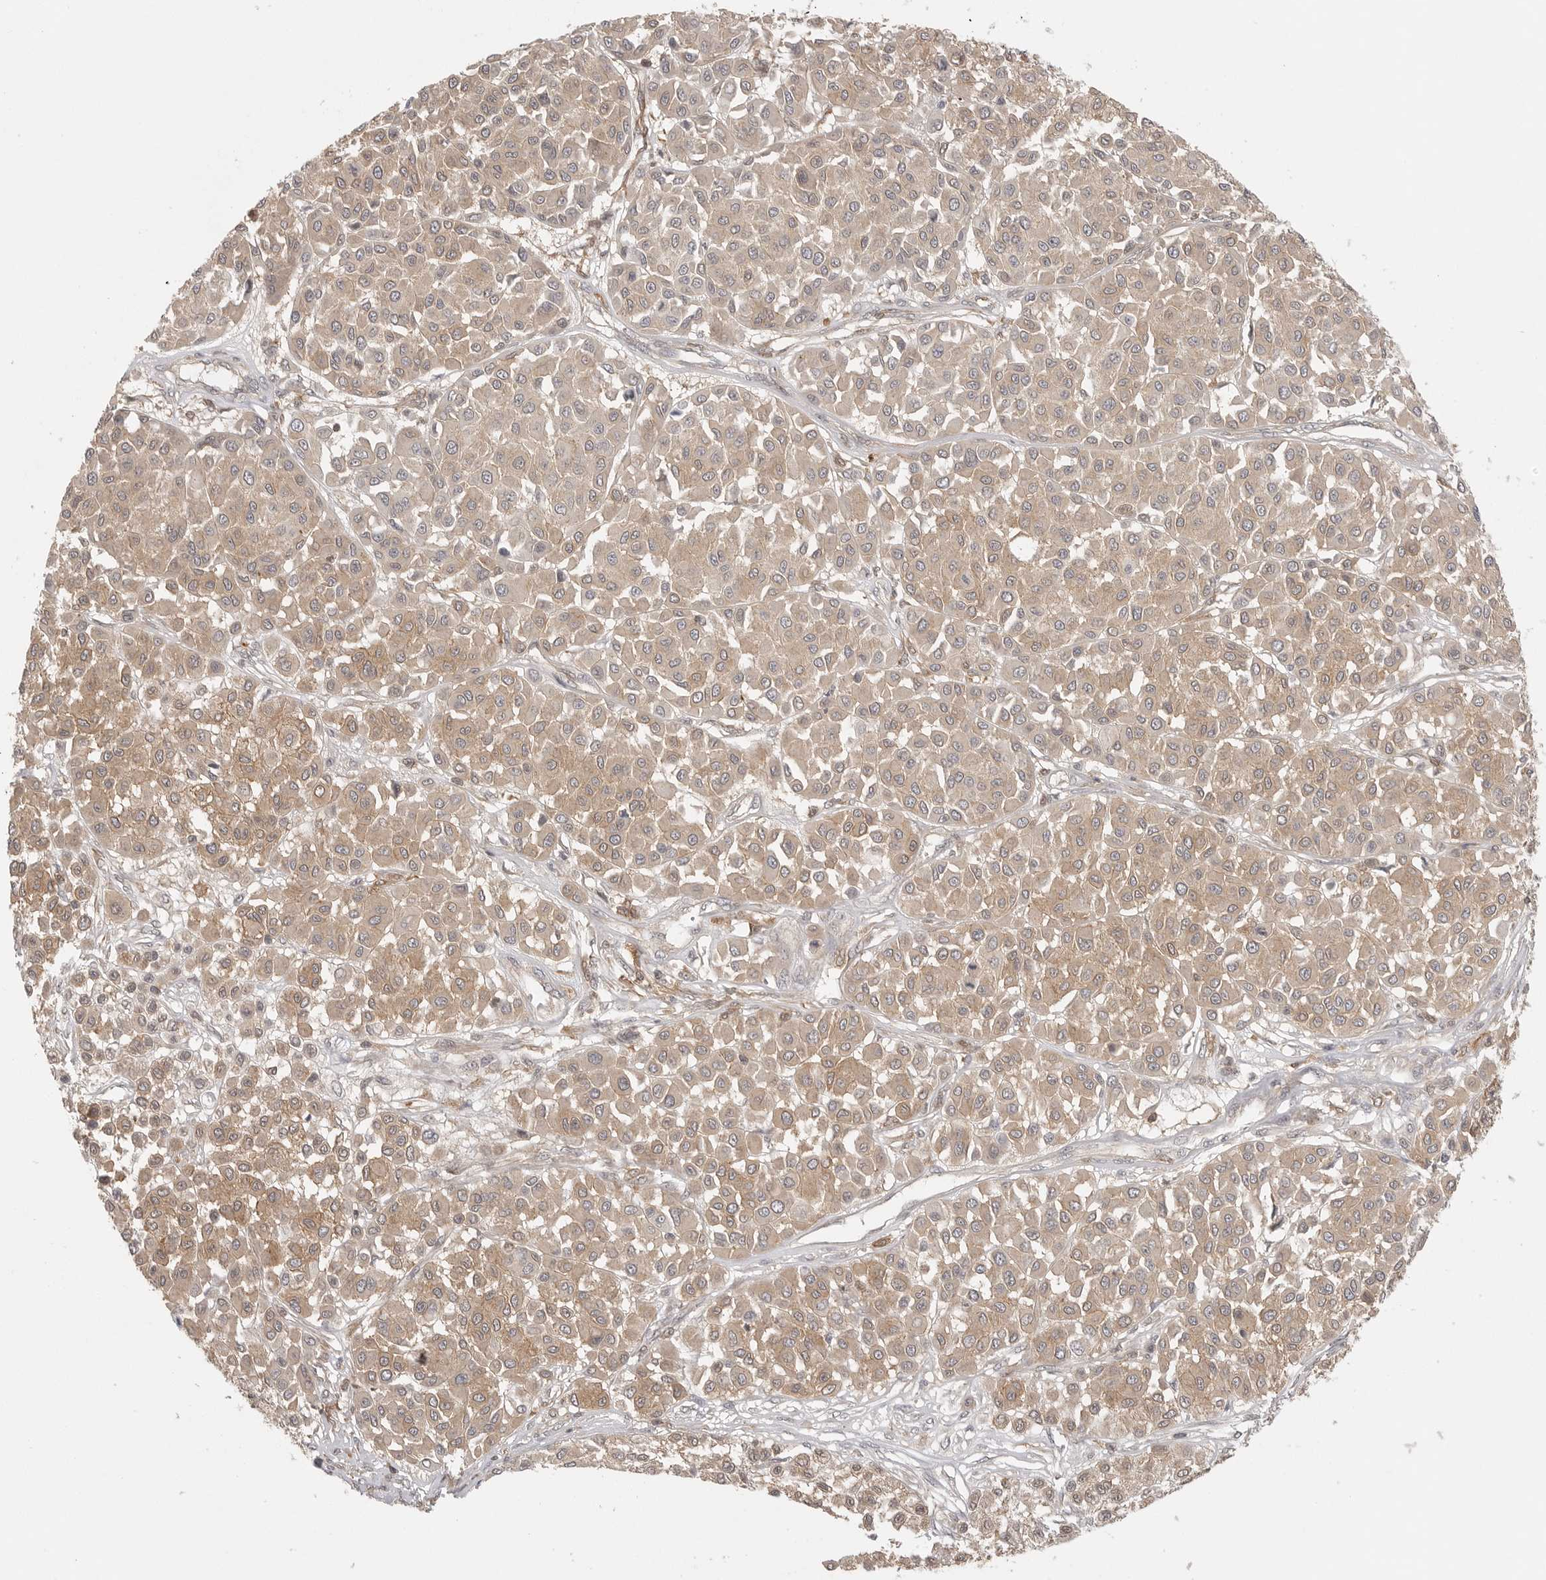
{"staining": {"intensity": "weak", "quantity": ">75%", "location": "cytoplasmic/membranous"}, "tissue": "melanoma", "cell_type": "Tumor cells", "image_type": "cancer", "snomed": [{"axis": "morphology", "description": "Malignant melanoma, Metastatic site"}, {"axis": "topography", "description": "Soft tissue"}], "caption": "This histopathology image exhibits immunohistochemistry staining of human melanoma, with low weak cytoplasmic/membranous positivity in about >75% of tumor cells.", "gene": "DBNL", "patient": {"sex": "male", "age": 41}}